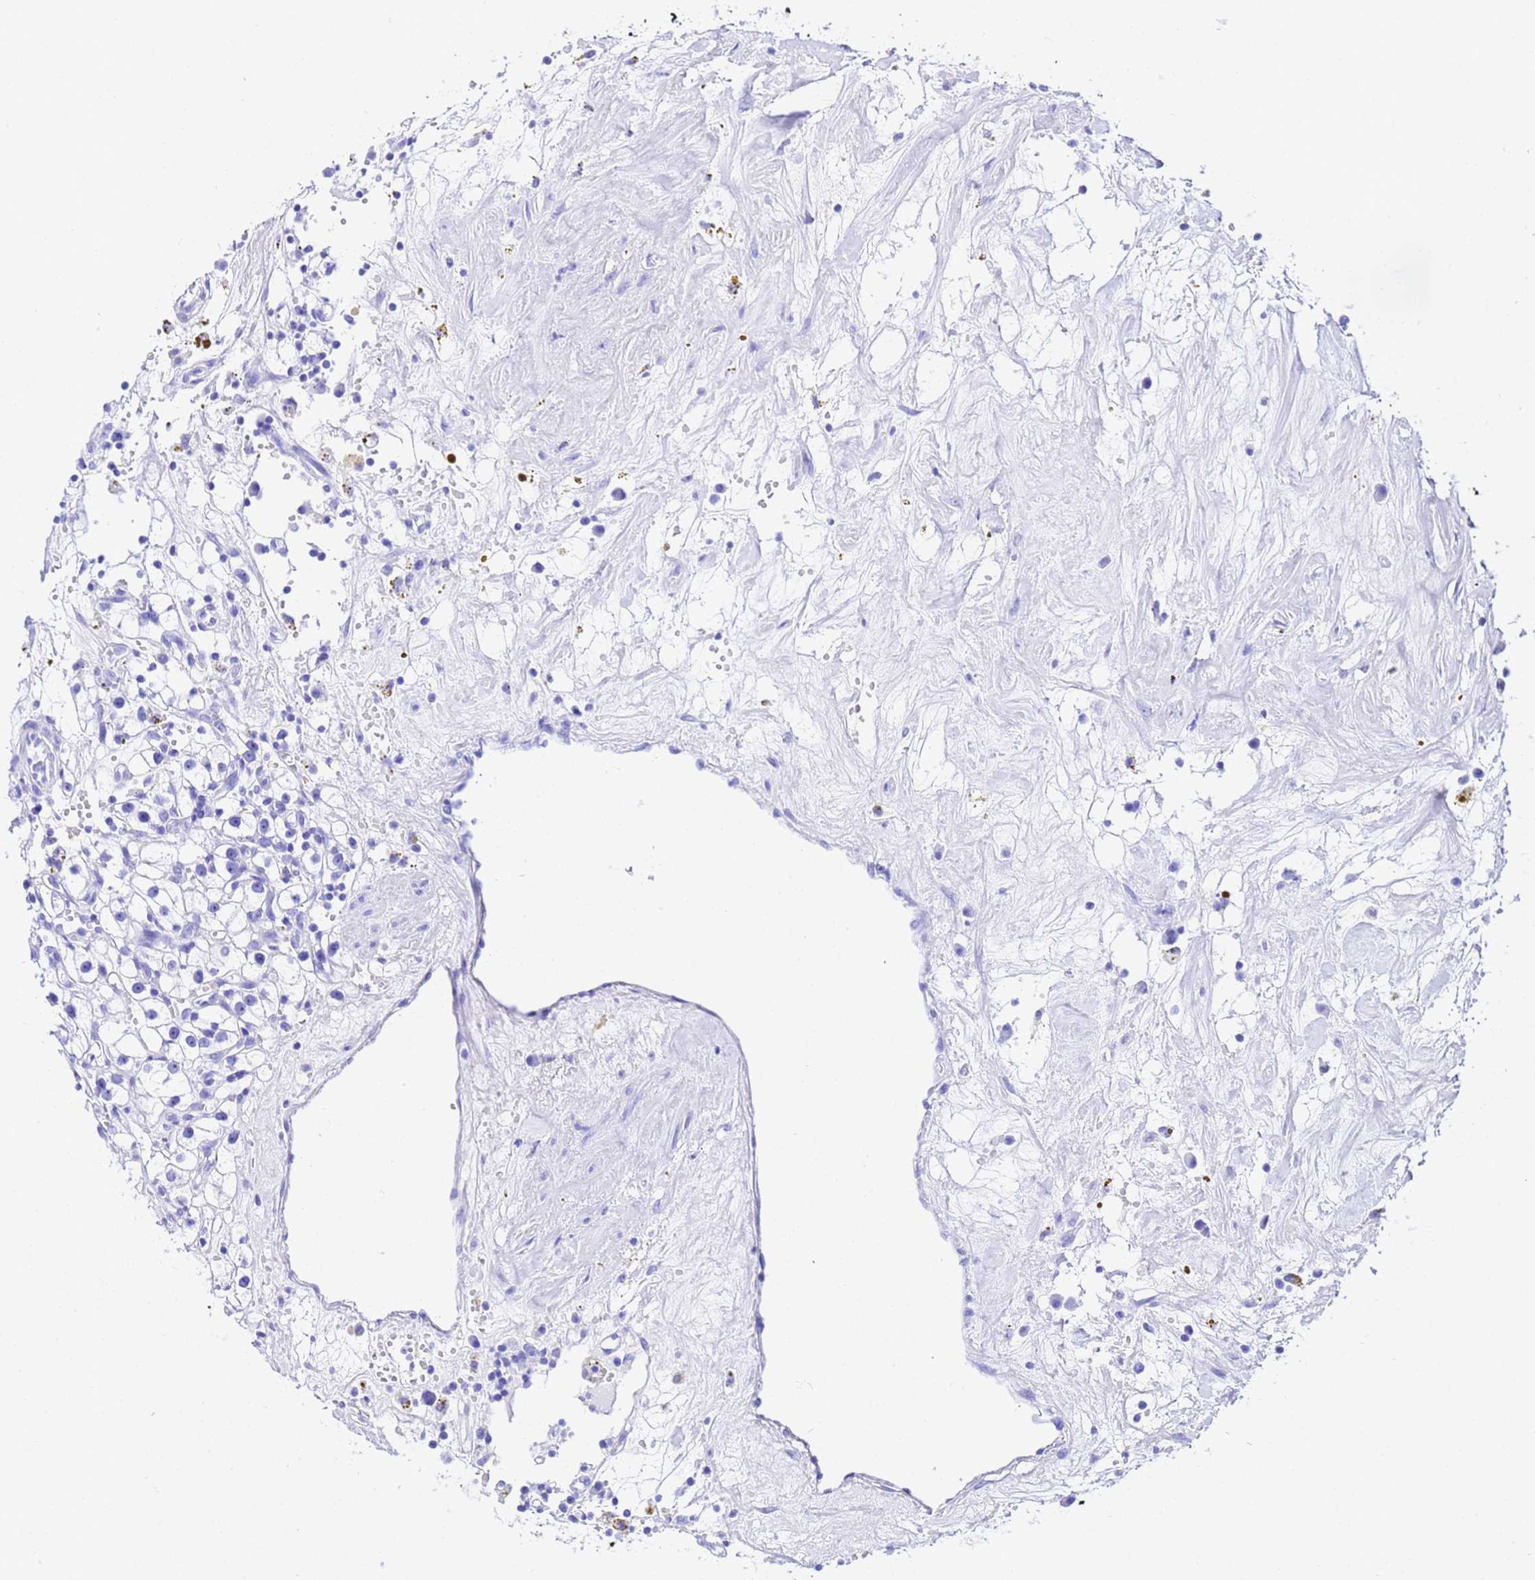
{"staining": {"intensity": "negative", "quantity": "none", "location": "none"}, "tissue": "renal cancer", "cell_type": "Tumor cells", "image_type": "cancer", "snomed": [{"axis": "morphology", "description": "Adenocarcinoma, NOS"}, {"axis": "topography", "description": "Kidney"}], "caption": "Photomicrograph shows no significant protein expression in tumor cells of renal cancer (adenocarcinoma).", "gene": "MTERF1", "patient": {"sex": "male", "age": 56}}